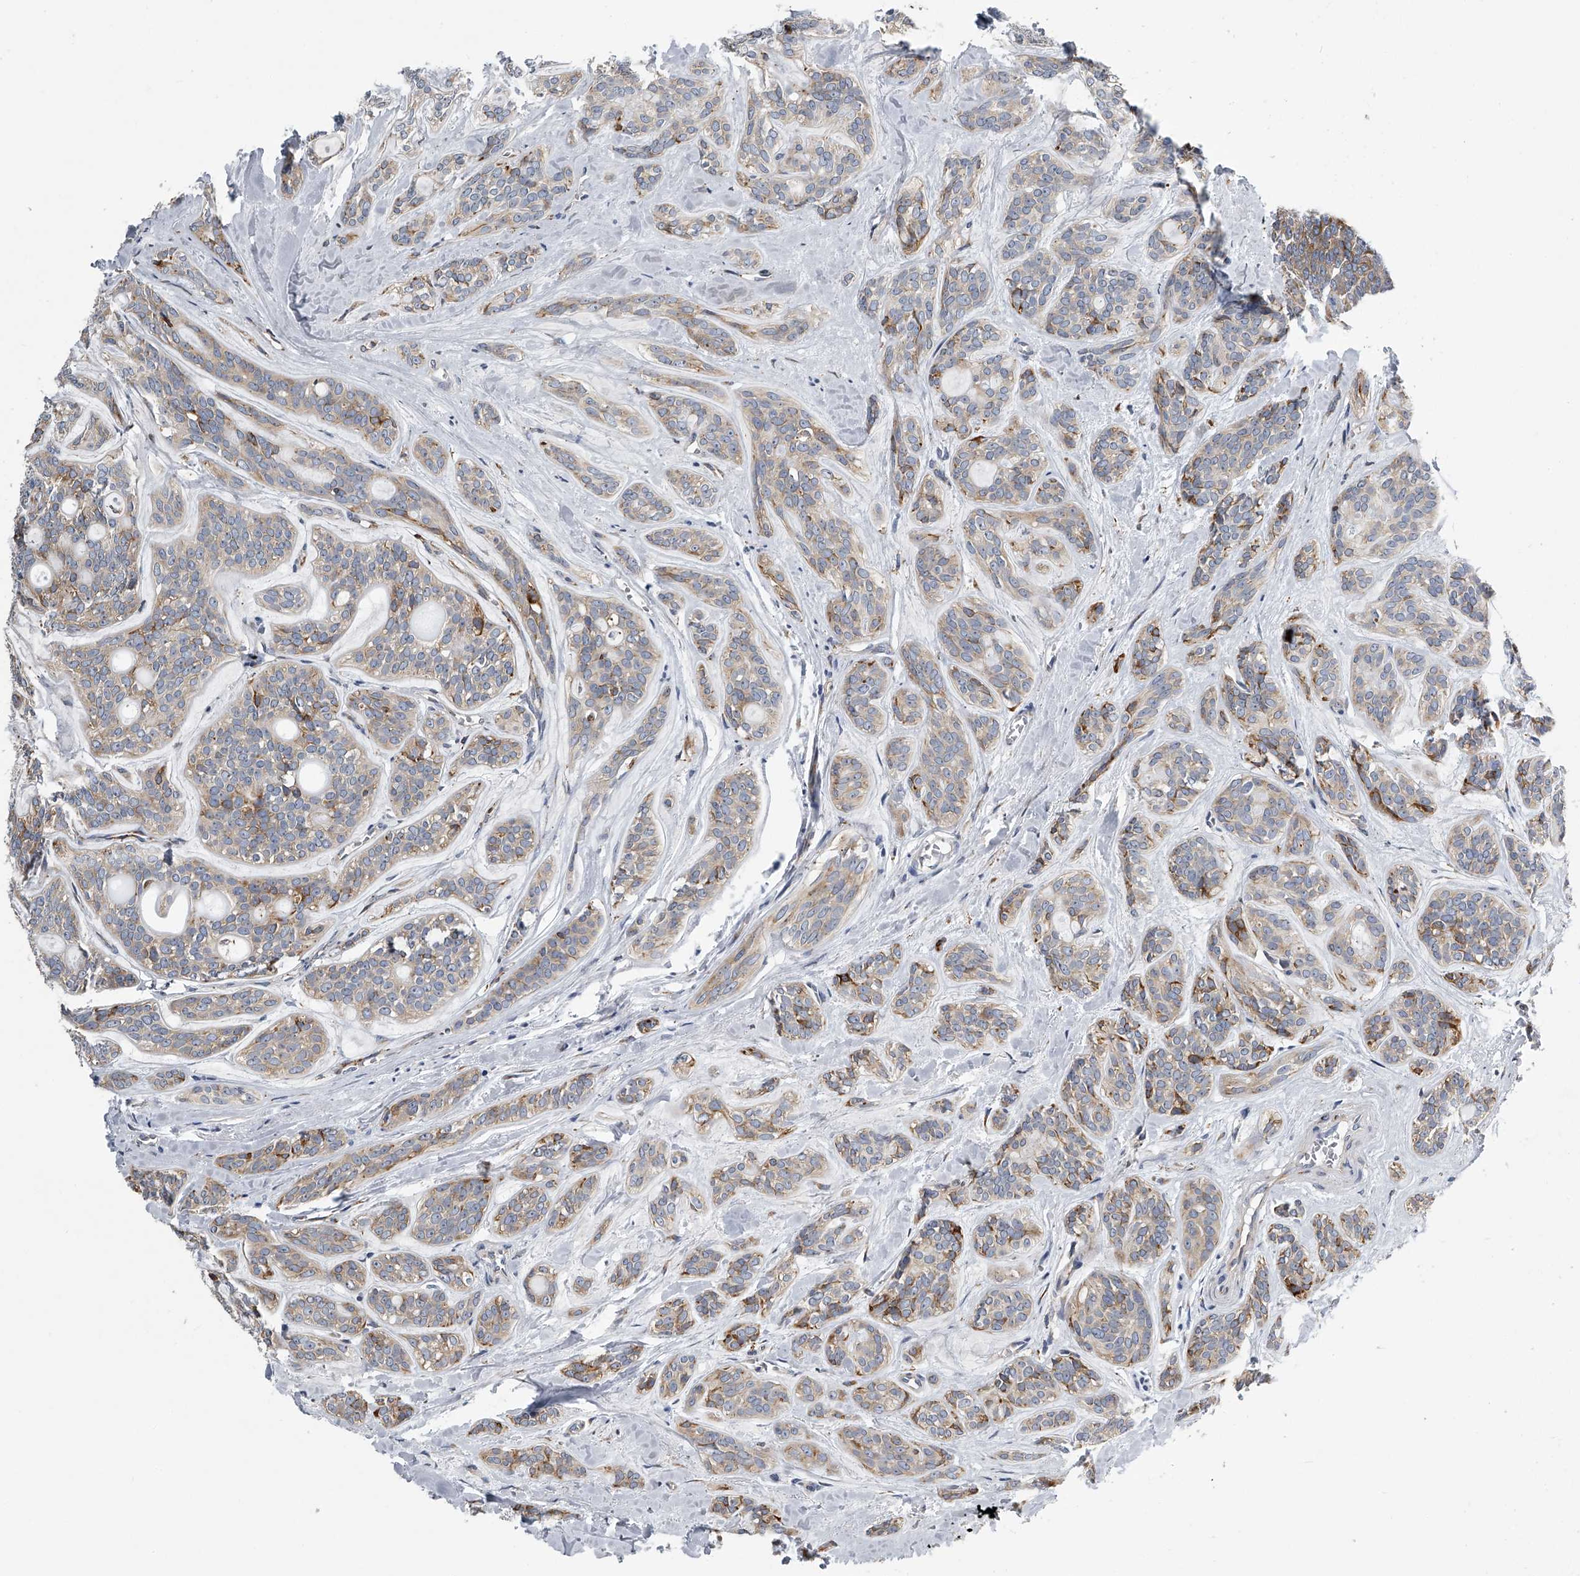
{"staining": {"intensity": "weak", "quantity": "<25%", "location": "cytoplasmic/membranous"}, "tissue": "head and neck cancer", "cell_type": "Tumor cells", "image_type": "cancer", "snomed": [{"axis": "morphology", "description": "Adenocarcinoma, NOS"}, {"axis": "topography", "description": "Head-Neck"}], "caption": "Image shows no significant protein positivity in tumor cells of head and neck adenocarcinoma. Brightfield microscopy of immunohistochemistry (IHC) stained with DAB (brown) and hematoxylin (blue), captured at high magnification.", "gene": "TMEM63C", "patient": {"sex": "male", "age": 66}}